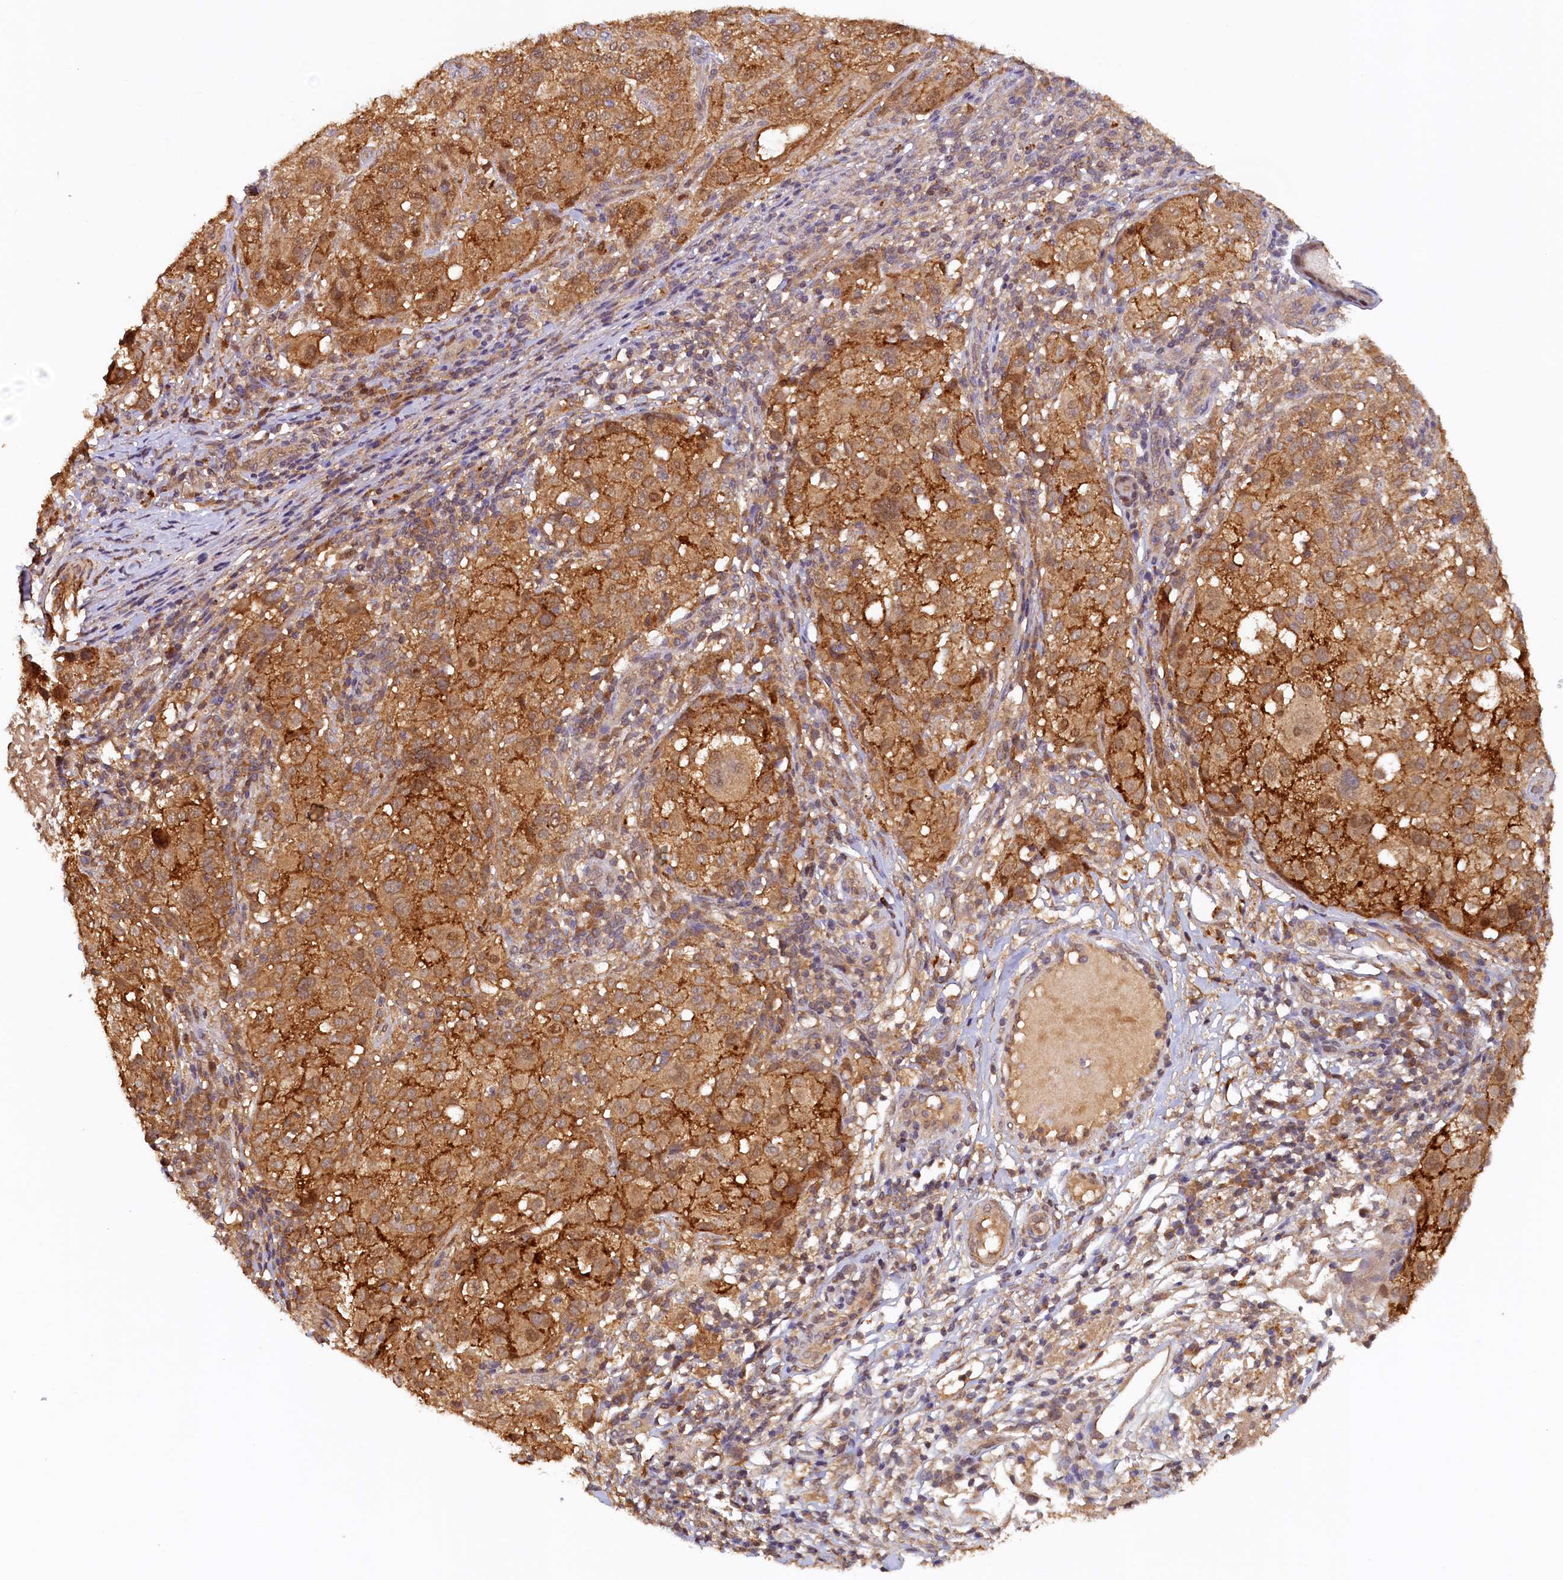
{"staining": {"intensity": "moderate", "quantity": ">75%", "location": "cytoplasmic/membranous"}, "tissue": "melanoma", "cell_type": "Tumor cells", "image_type": "cancer", "snomed": [{"axis": "morphology", "description": "Necrosis, NOS"}, {"axis": "morphology", "description": "Malignant melanoma, NOS"}, {"axis": "topography", "description": "Skin"}], "caption": "Moderate cytoplasmic/membranous positivity for a protein is appreciated in approximately >75% of tumor cells of malignant melanoma using immunohistochemistry (IHC).", "gene": "UBL7", "patient": {"sex": "female", "age": 87}}